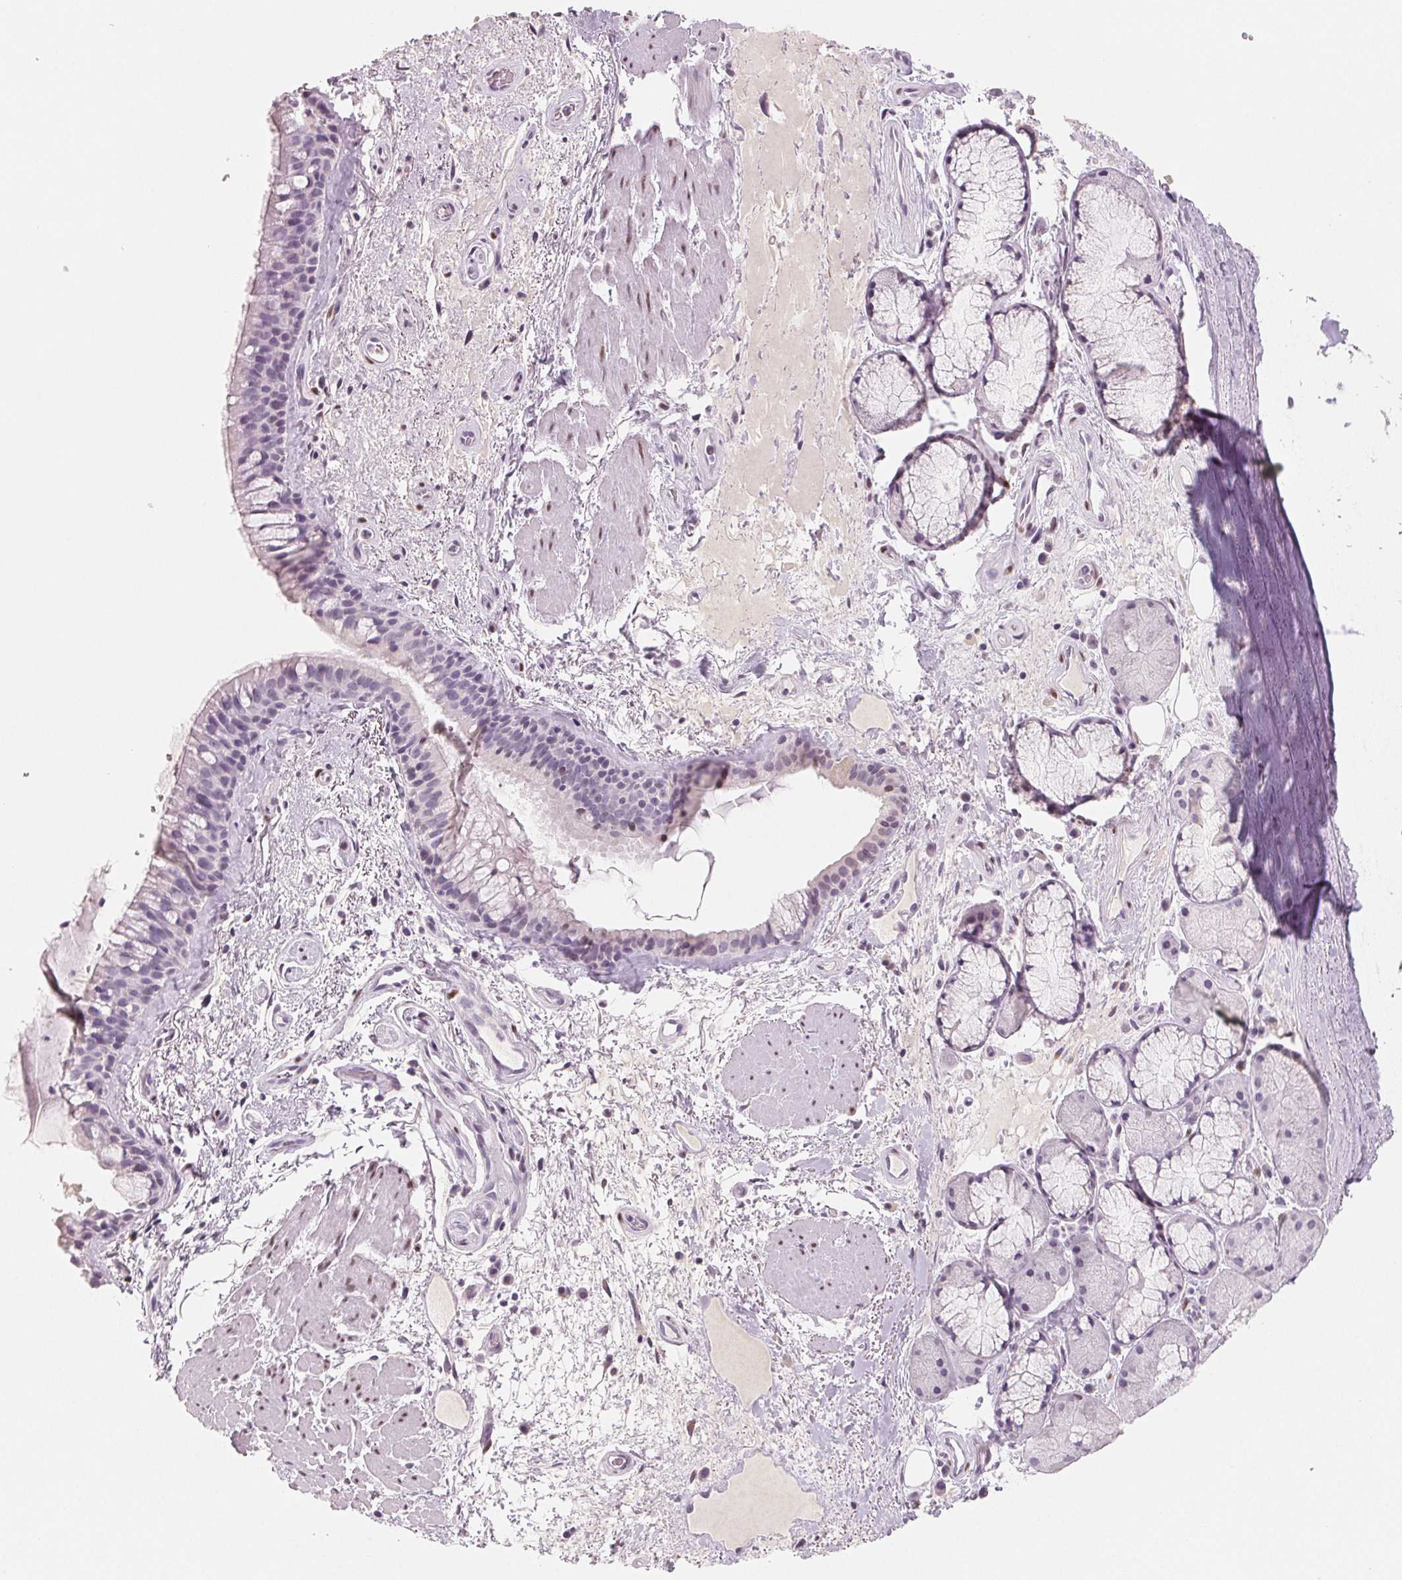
{"staining": {"intensity": "negative", "quantity": "none", "location": "none"}, "tissue": "bronchus", "cell_type": "Respiratory epithelial cells", "image_type": "normal", "snomed": [{"axis": "morphology", "description": "Normal tissue, NOS"}, {"axis": "topography", "description": "Bronchus"}], "caption": "DAB immunohistochemical staining of benign human bronchus displays no significant expression in respiratory epithelial cells.", "gene": "SMARCD3", "patient": {"sex": "male", "age": 48}}